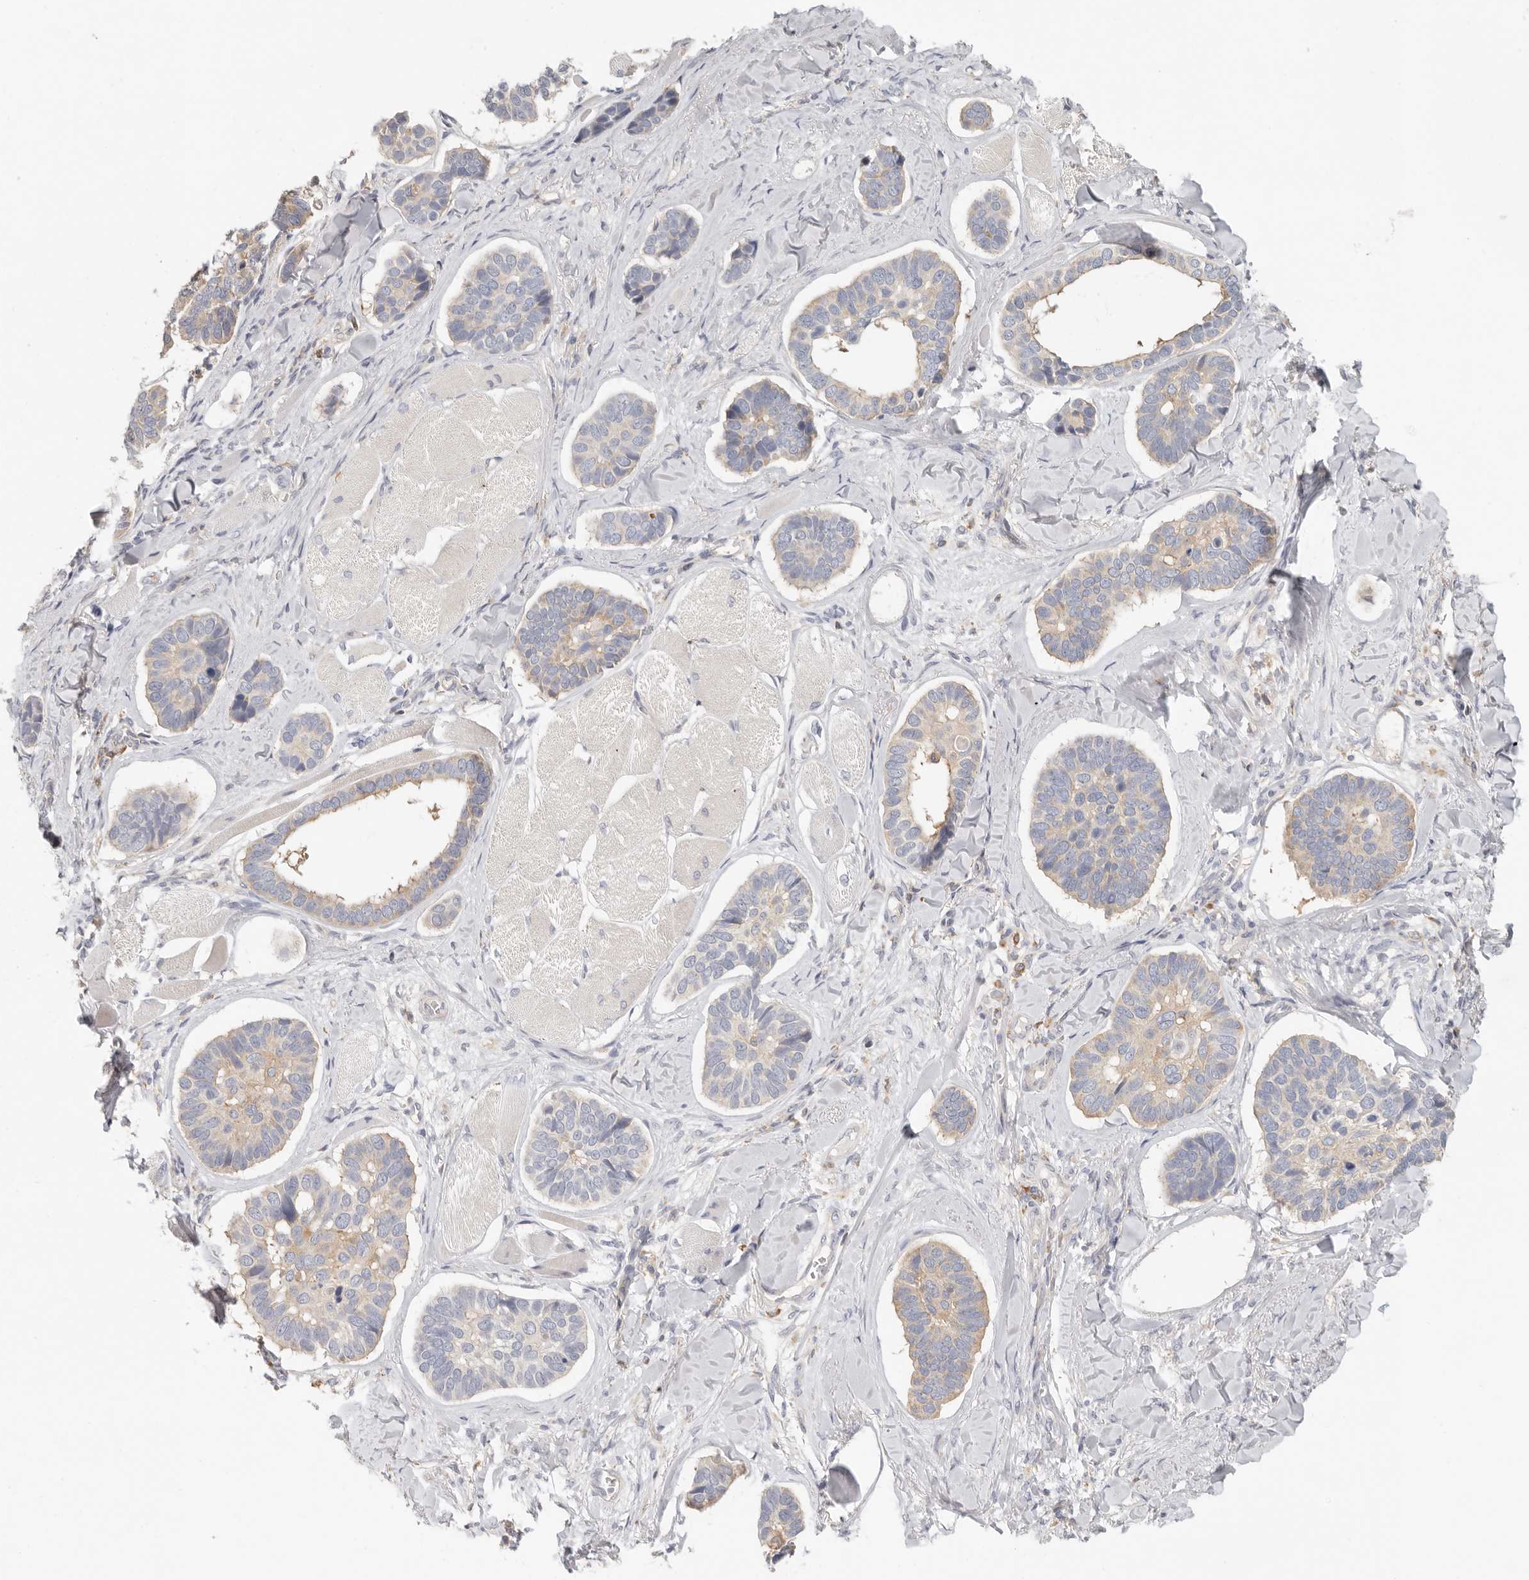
{"staining": {"intensity": "weak", "quantity": "<25%", "location": "cytoplasmic/membranous"}, "tissue": "skin cancer", "cell_type": "Tumor cells", "image_type": "cancer", "snomed": [{"axis": "morphology", "description": "Basal cell carcinoma"}, {"axis": "topography", "description": "Skin"}], "caption": "Immunohistochemistry image of neoplastic tissue: skin cancer (basal cell carcinoma) stained with DAB demonstrates no significant protein expression in tumor cells.", "gene": "ANXA9", "patient": {"sex": "male", "age": 62}}